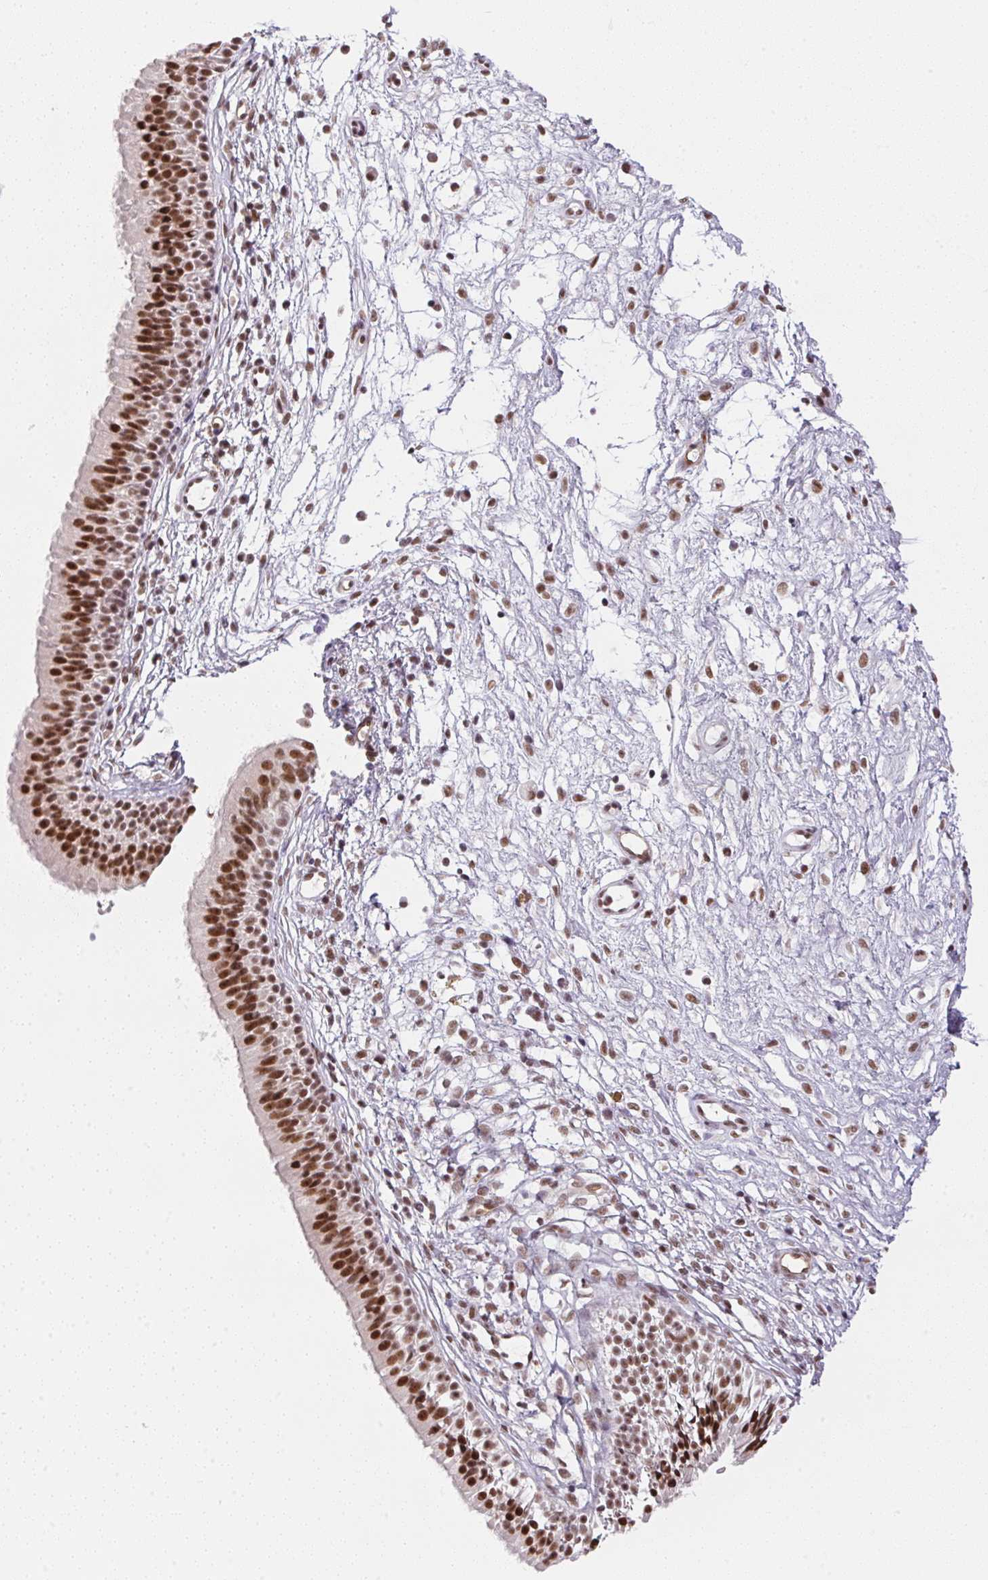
{"staining": {"intensity": "strong", "quantity": ">75%", "location": "nuclear"}, "tissue": "nasopharynx", "cell_type": "Respiratory epithelial cells", "image_type": "normal", "snomed": [{"axis": "morphology", "description": "Normal tissue, NOS"}, {"axis": "topography", "description": "Nasopharynx"}], "caption": "Immunohistochemical staining of normal human nasopharynx displays >75% levels of strong nuclear protein positivity in approximately >75% of respiratory epithelial cells. The staining was performed using DAB (3,3'-diaminobenzidine) to visualize the protein expression in brown, while the nuclei were stained in blue with hematoxylin (Magnification: 20x).", "gene": "SRSF7", "patient": {"sex": "male", "age": 24}}